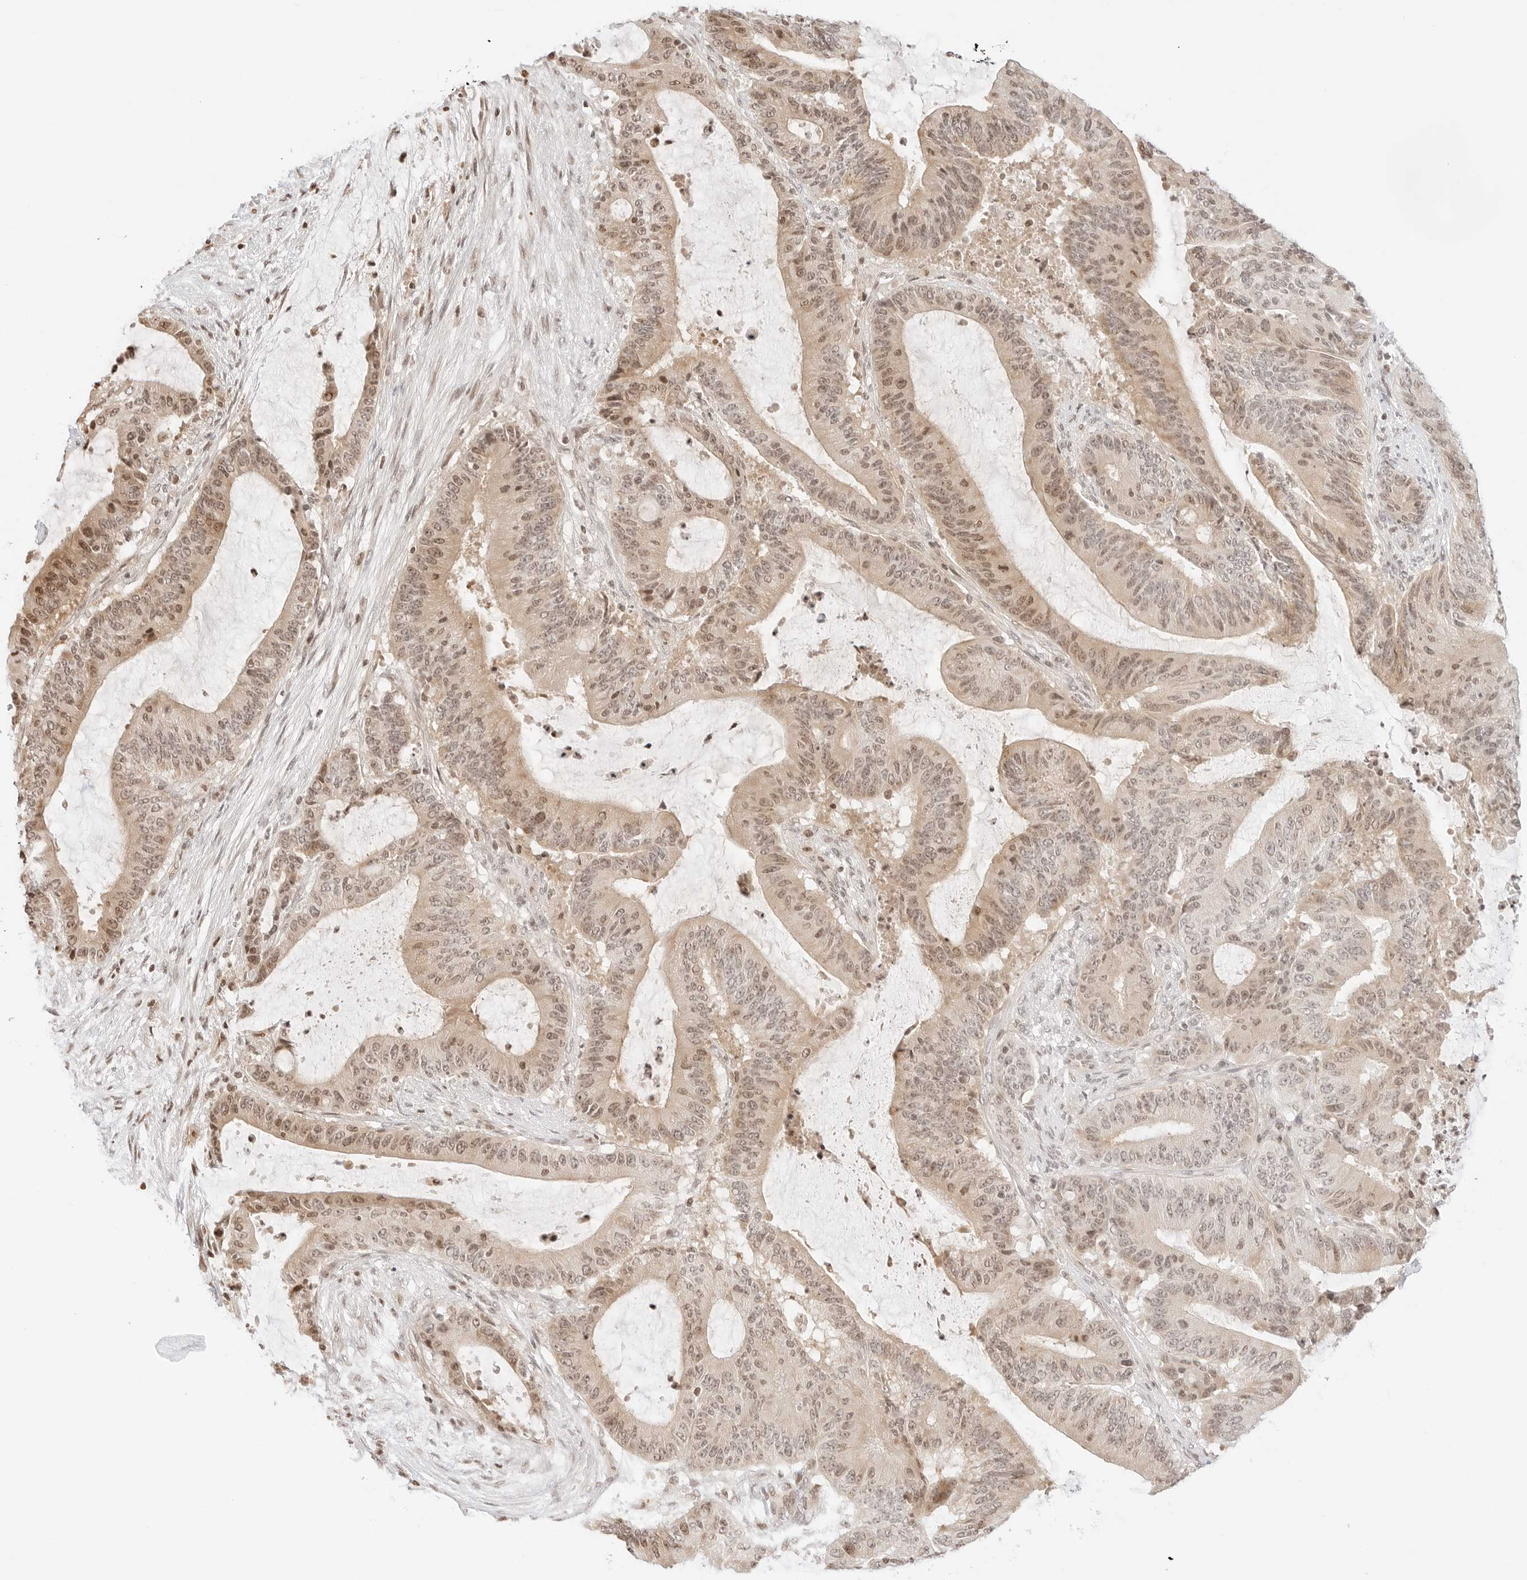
{"staining": {"intensity": "weak", "quantity": ">75%", "location": "cytoplasmic/membranous,nuclear"}, "tissue": "liver cancer", "cell_type": "Tumor cells", "image_type": "cancer", "snomed": [{"axis": "morphology", "description": "Normal tissue, NOS"}, {"axis": "morphology", "description": "Cholangiocarcinoma"}, {"axis": "topography", "description": "Liver"}, {"axis": "topography", "description": "Peripheral nerve tissue"}], "caption": "Protein staining of cholangiocarcinoma (liver) tissue exhibits weak cytoplasmic/membranous and nuclear expression in approximately >75% of tumor cells.", "gene": "RPS6KL1", "patient": {"sex": "female", "age": 73}}